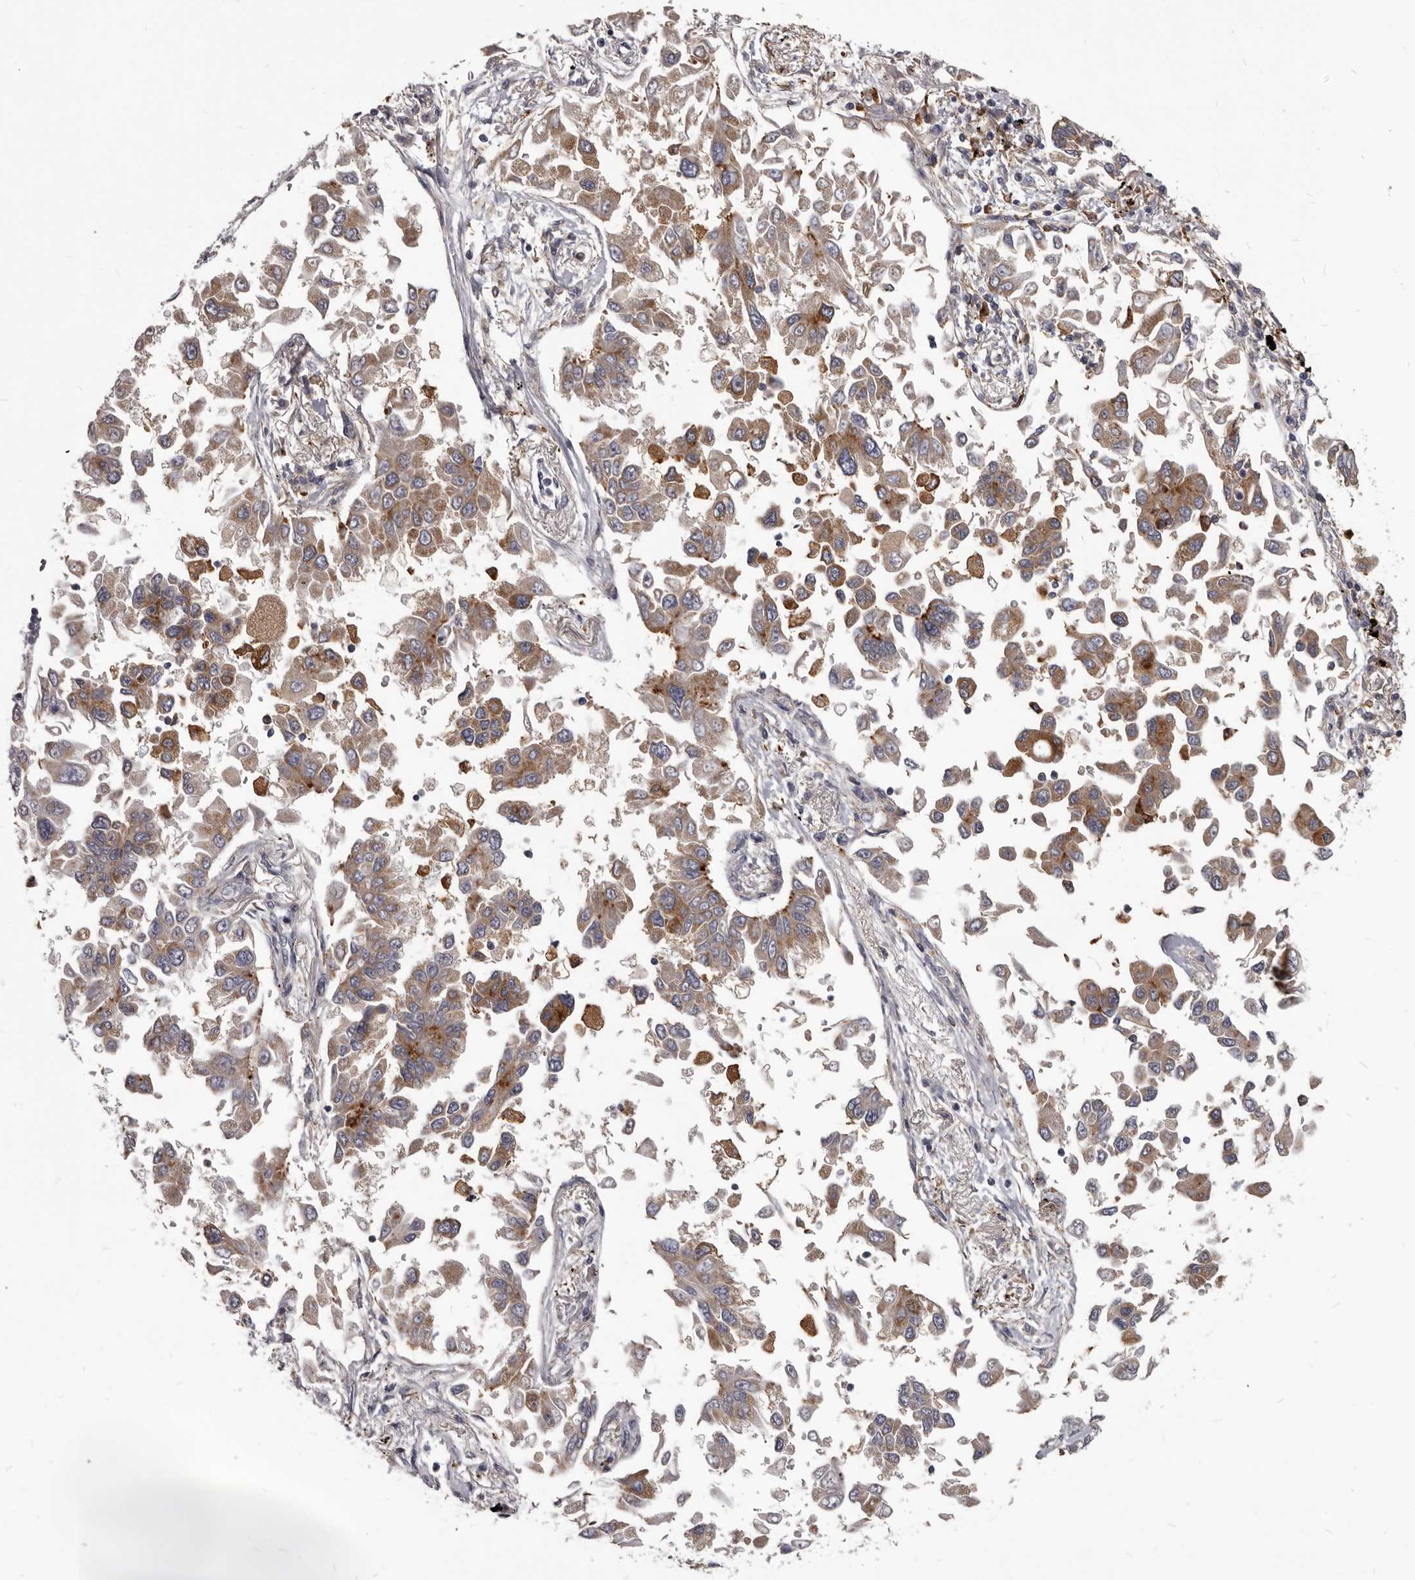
{"staining": {"intensity": "moderate", "quantity": ">75%", "location": "cytoplasmic/membranous"}, "tissue": "lung cancer", "cell_type": "Tumor cells", "image_type": "cancer", "snomed": [{"axis": "morphology", "description": "Adenocarcinoma, NOS"}, {"axis": "topography", "description": "Lung"}], "caption": "Approximately >75% of tumor cells in lung cancer (adenocarcinoma) exhibit moderate cytoplasmic/membranous protein staining as visualized by brown immunohistochemical staining.", "gene": "PI4K2A", "patient": {"sex": "female", "age": 67}}